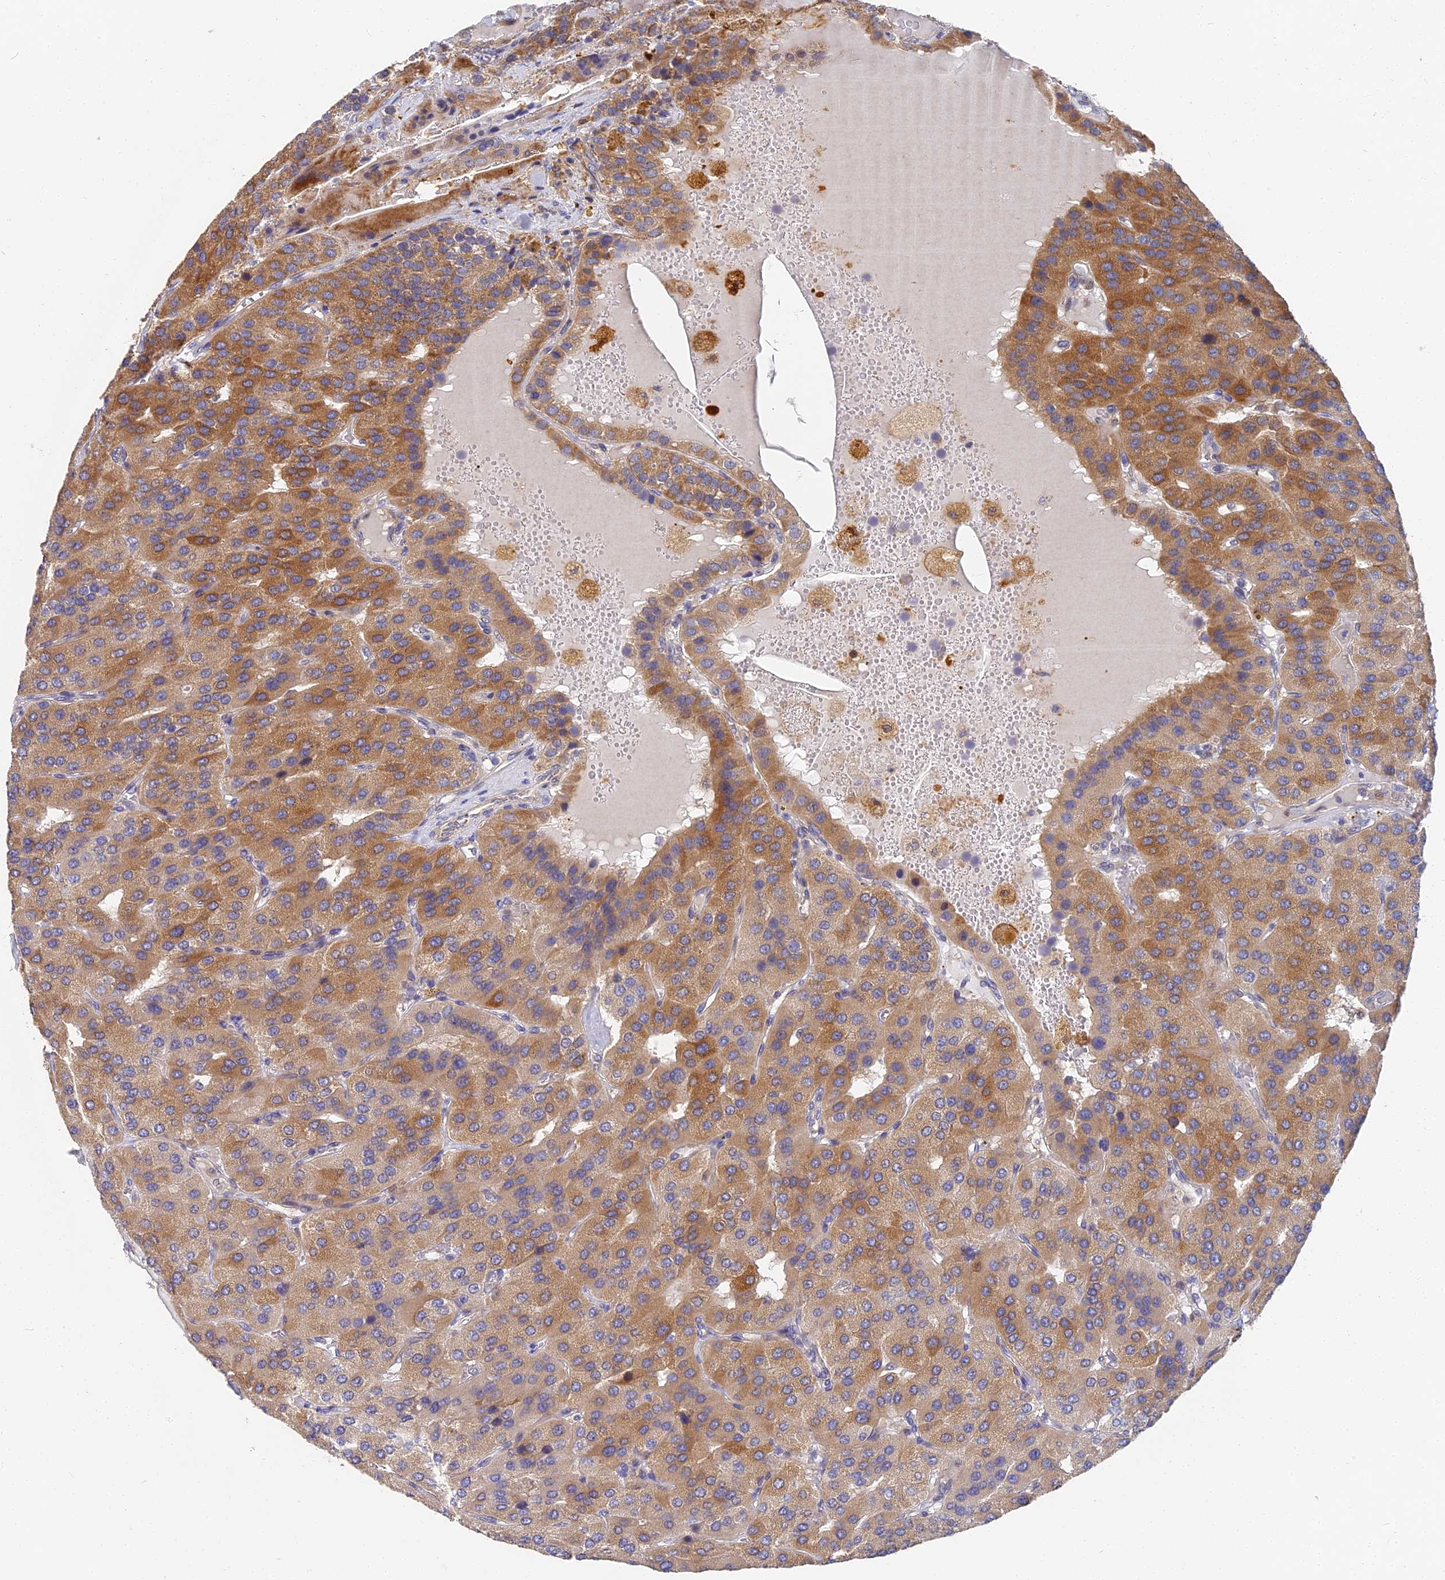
{"staining": {"intensity": "moderate", "quantity": ">75%", "location": "cytoplasmic/membranous"}, "tissue": "parathyroid gland", "cell_type": "Glandular cells", "image_type": "normal", "snomed": [{"axis": "morphology", "description": "Normal tissue, NOS"}, {"axis": "morphology", "description": "Adenoma, NOS"}, {"axis": "topography", "description": "Parathyroid gland"}], "caption": "Human parathyroid gland stained with a brown dye displays moderate cytoplasmic/membranous positive positivity in about >75% of glandular cells.", "gene": "CCDC113", "patient": {"sex": "female", "age": 86}}